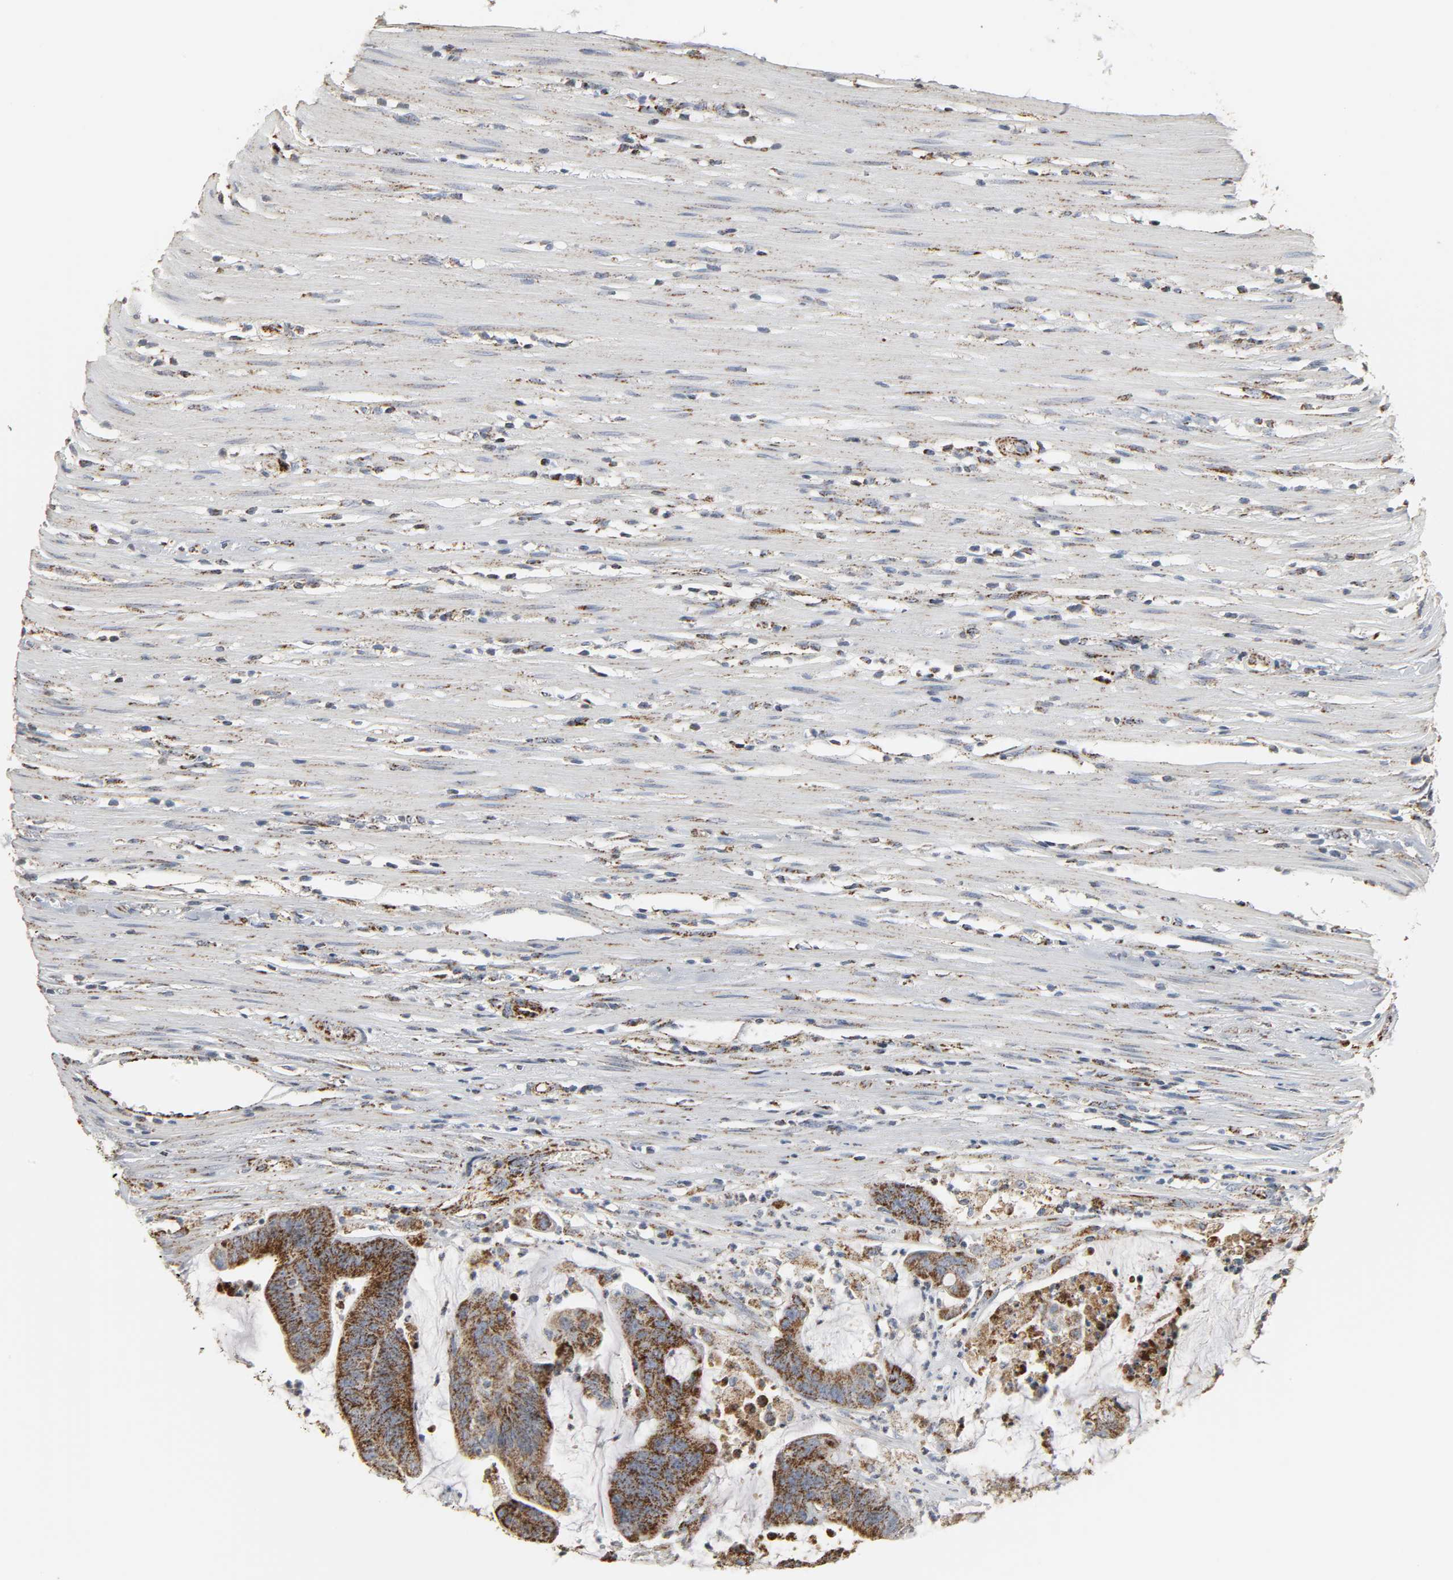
{"staining": {"intensity": "strong", "quantity": ">75%", "location": "cytoplasmic/membranous"}, "tissue": "colorectal cancer", "cell_type": "Tumor cells", "image_type": "cancer", "snomed": [{"axis": "morphology", "description": "Adenocarcinoma, NOS"}, {"axis": "topography", "description": "Rectum"}], "caption": "Brown immunohistochemical staining in colorectal cancer shows strong cytoplasmic/membranous positivity in approximately >75% of tumor cells. The staining is performed using DAB brown chromogen to label protein expression. The nuclei are counter-stained blue using hematoxylin.", "gene": "ACAT1", "patient": {"sex": "female", "age": 66}}